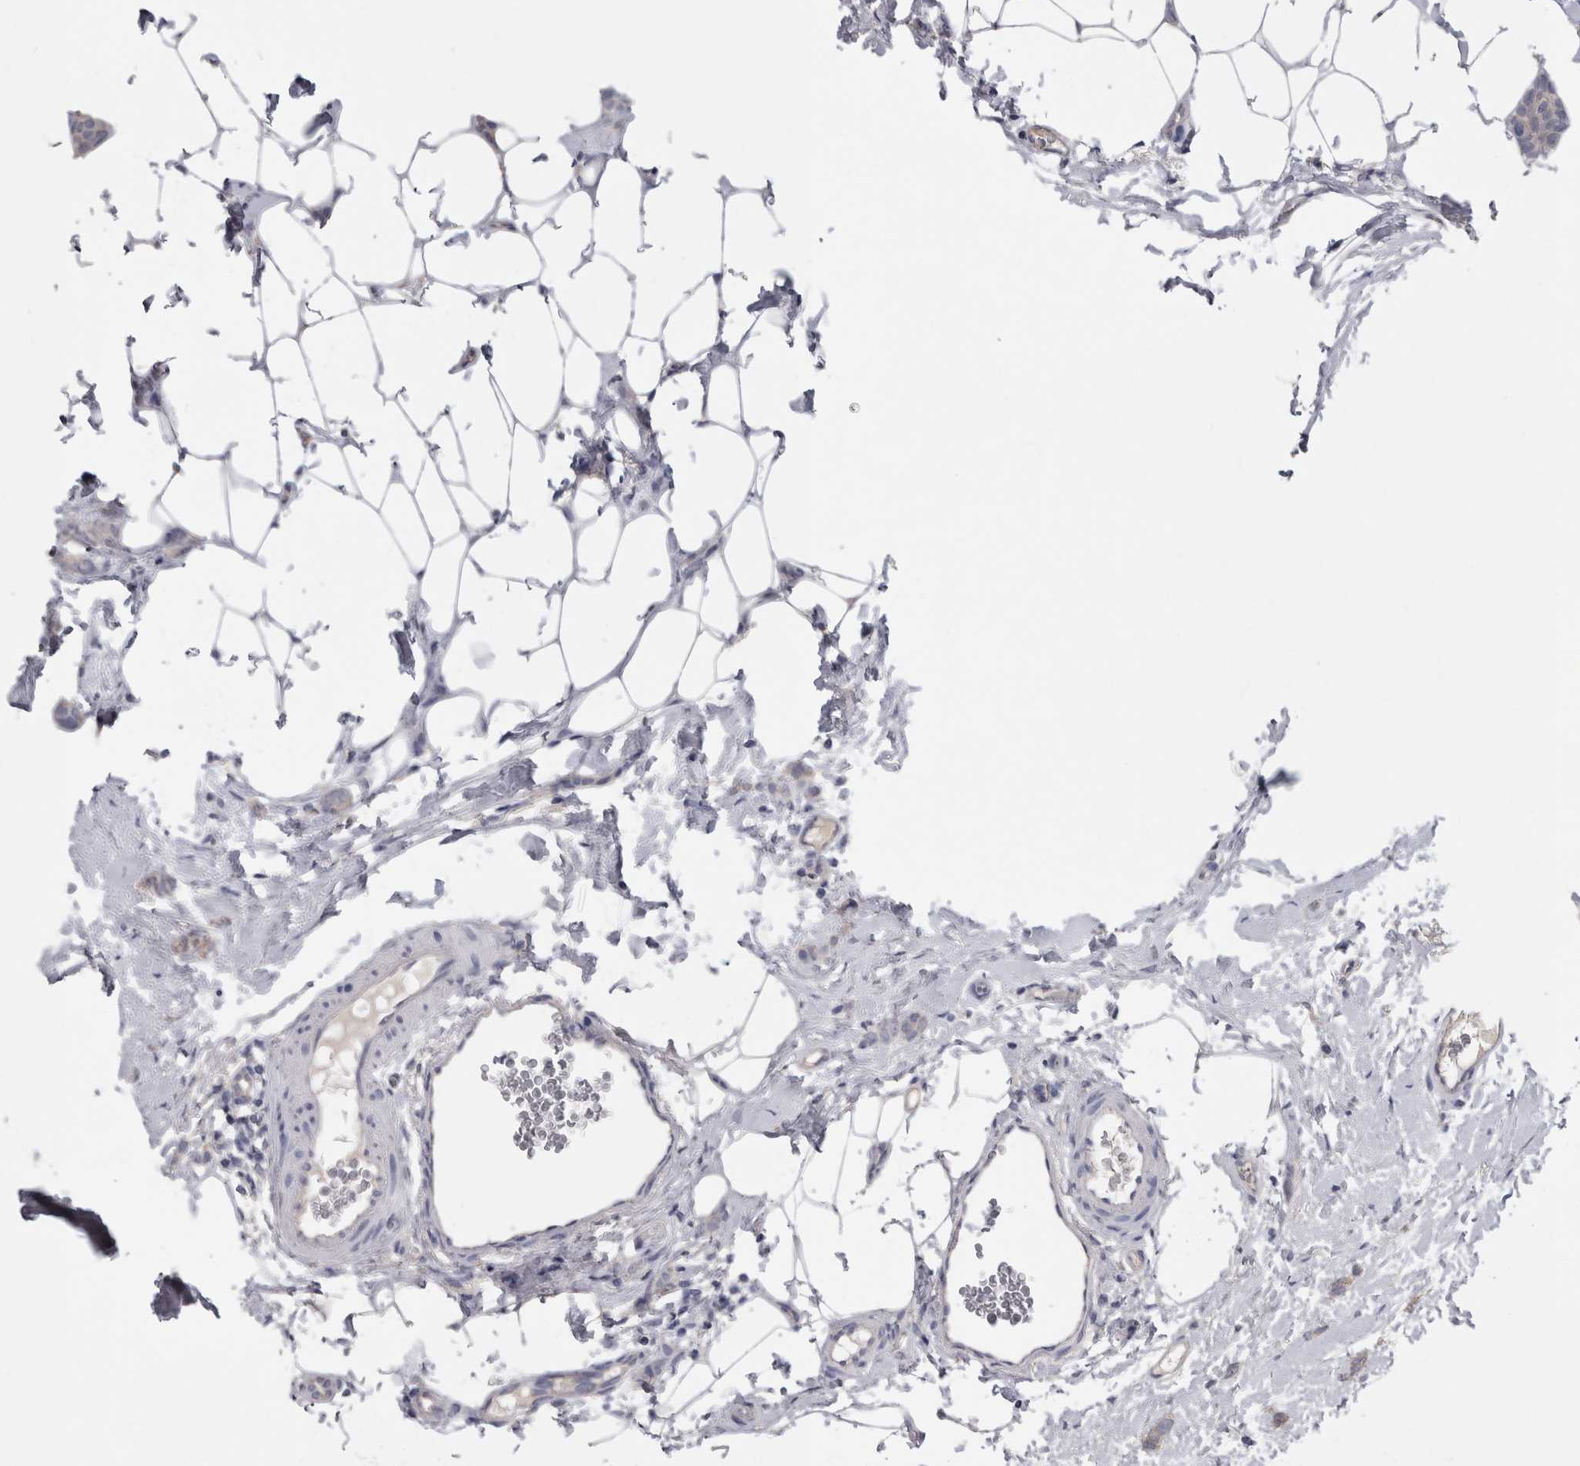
{"staining": {"intensity": "negative", "quantity": "none", "location": "none"}, "tissue": "breast cancer", "cell_type": "Tumor cells", "image_type": "cancer", "snomed": [{"axis": "morphology", "description": "Lobular carcinoma"}, {"axis": "topography", "description": "Skin"}, {"axis": "topography", "description": "Breast"}], "caption": "Human breast cancer stained for a protein using IHC demonstrates no staining in tumor cells.", "gene": "NECTIN2", "patient": {"sex": "female", "age": 46}}